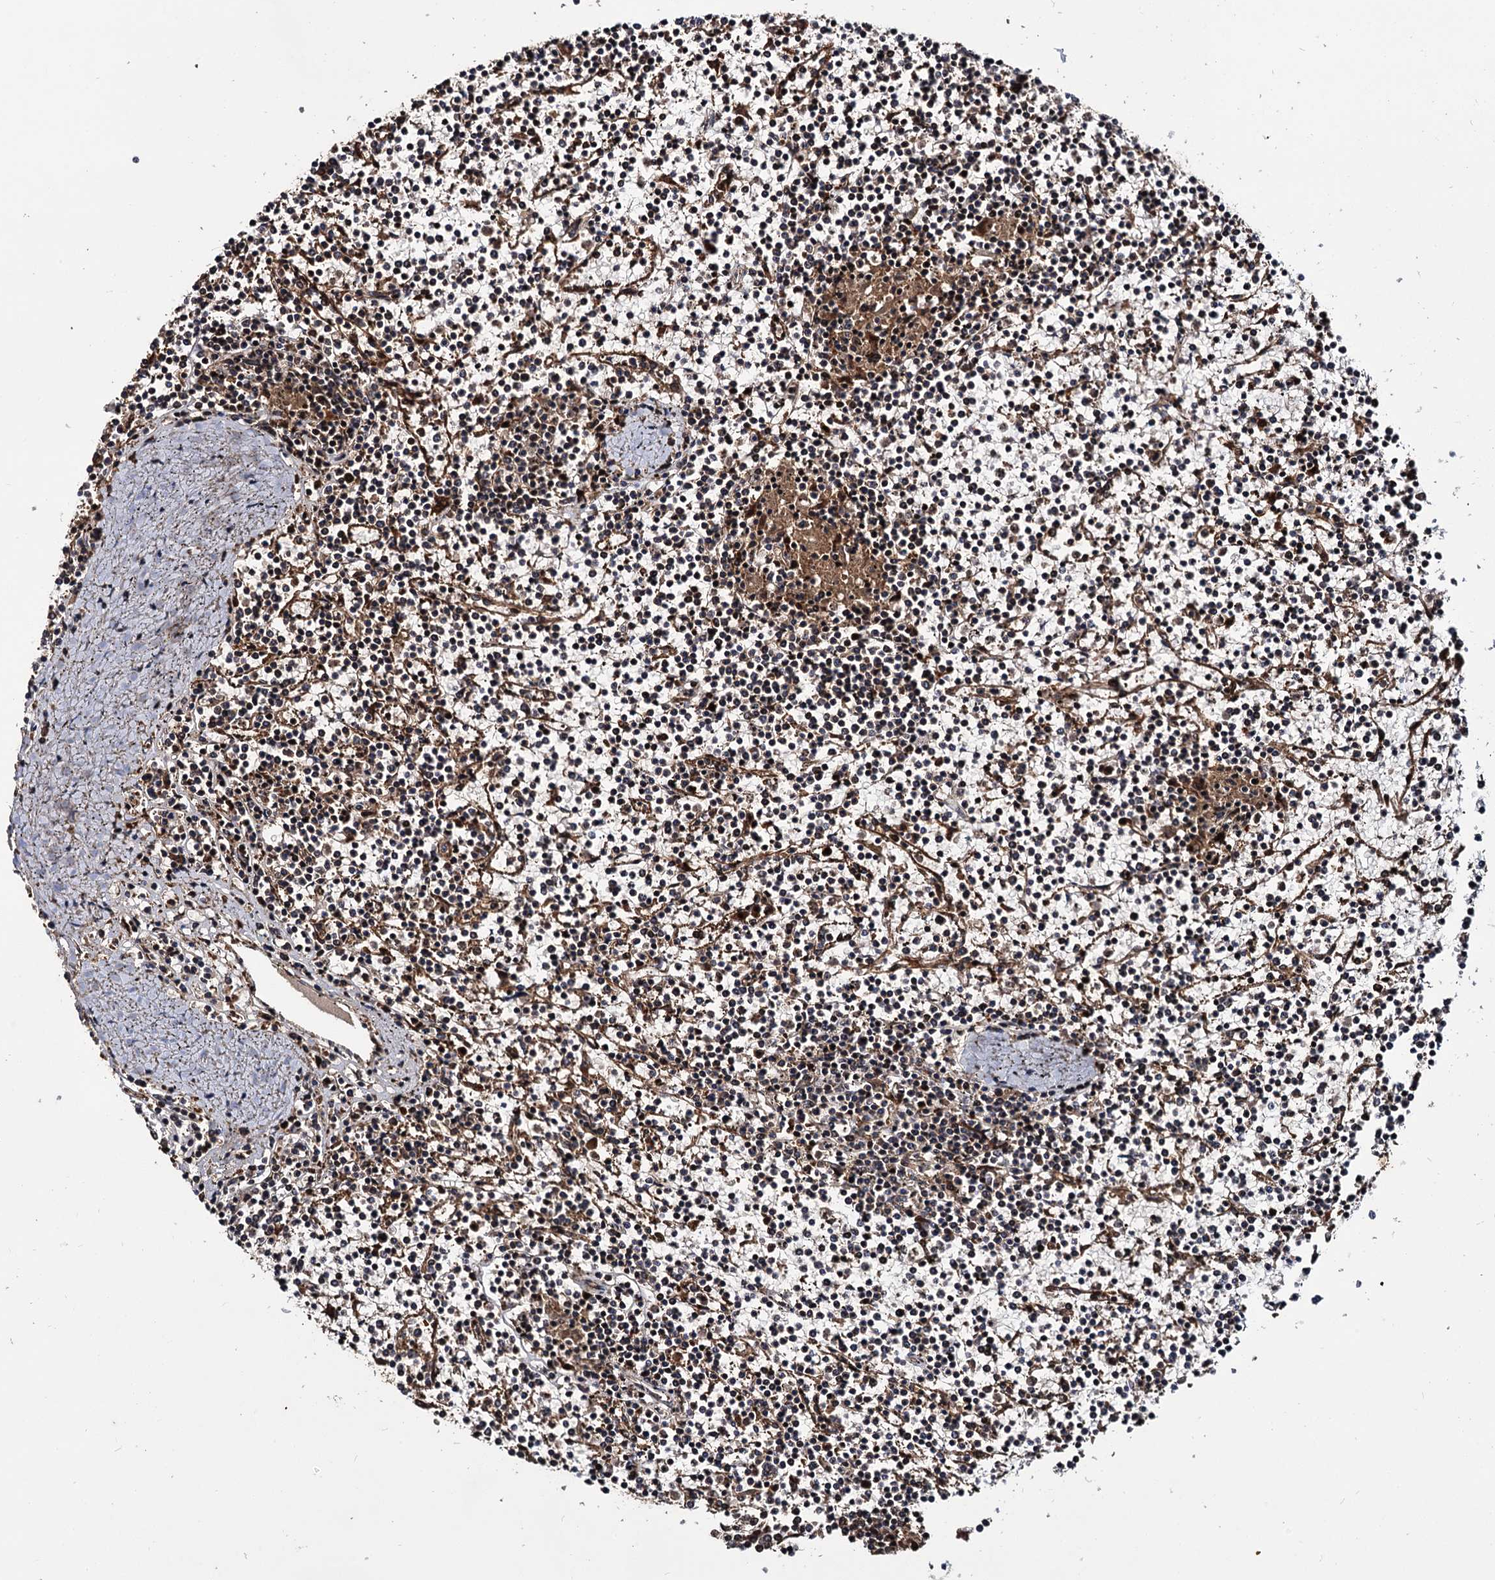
{"staining": {"intensity": "negative", "quantity": "none", "location": "none"}, "tissue": "lymphoma", "cell_type": "Tumor cells", "image_type": "cancer", "snomed": [{"axis": "morphology", "description": "Malignant lymphoma, non-Hodgkin's type, Low grade"}, {"axis": "topography", "description": "Spleen"}], "caption": "Immunohistochemistry (IHC) photomicrograph of human low-grade malignant lymphoma, non-Hodgkin's type stained for a protein (brown), which demonstrates no staining in tumor cells.", "gene": "CEP192", "patient": {"sex": "female", "age": 19}}